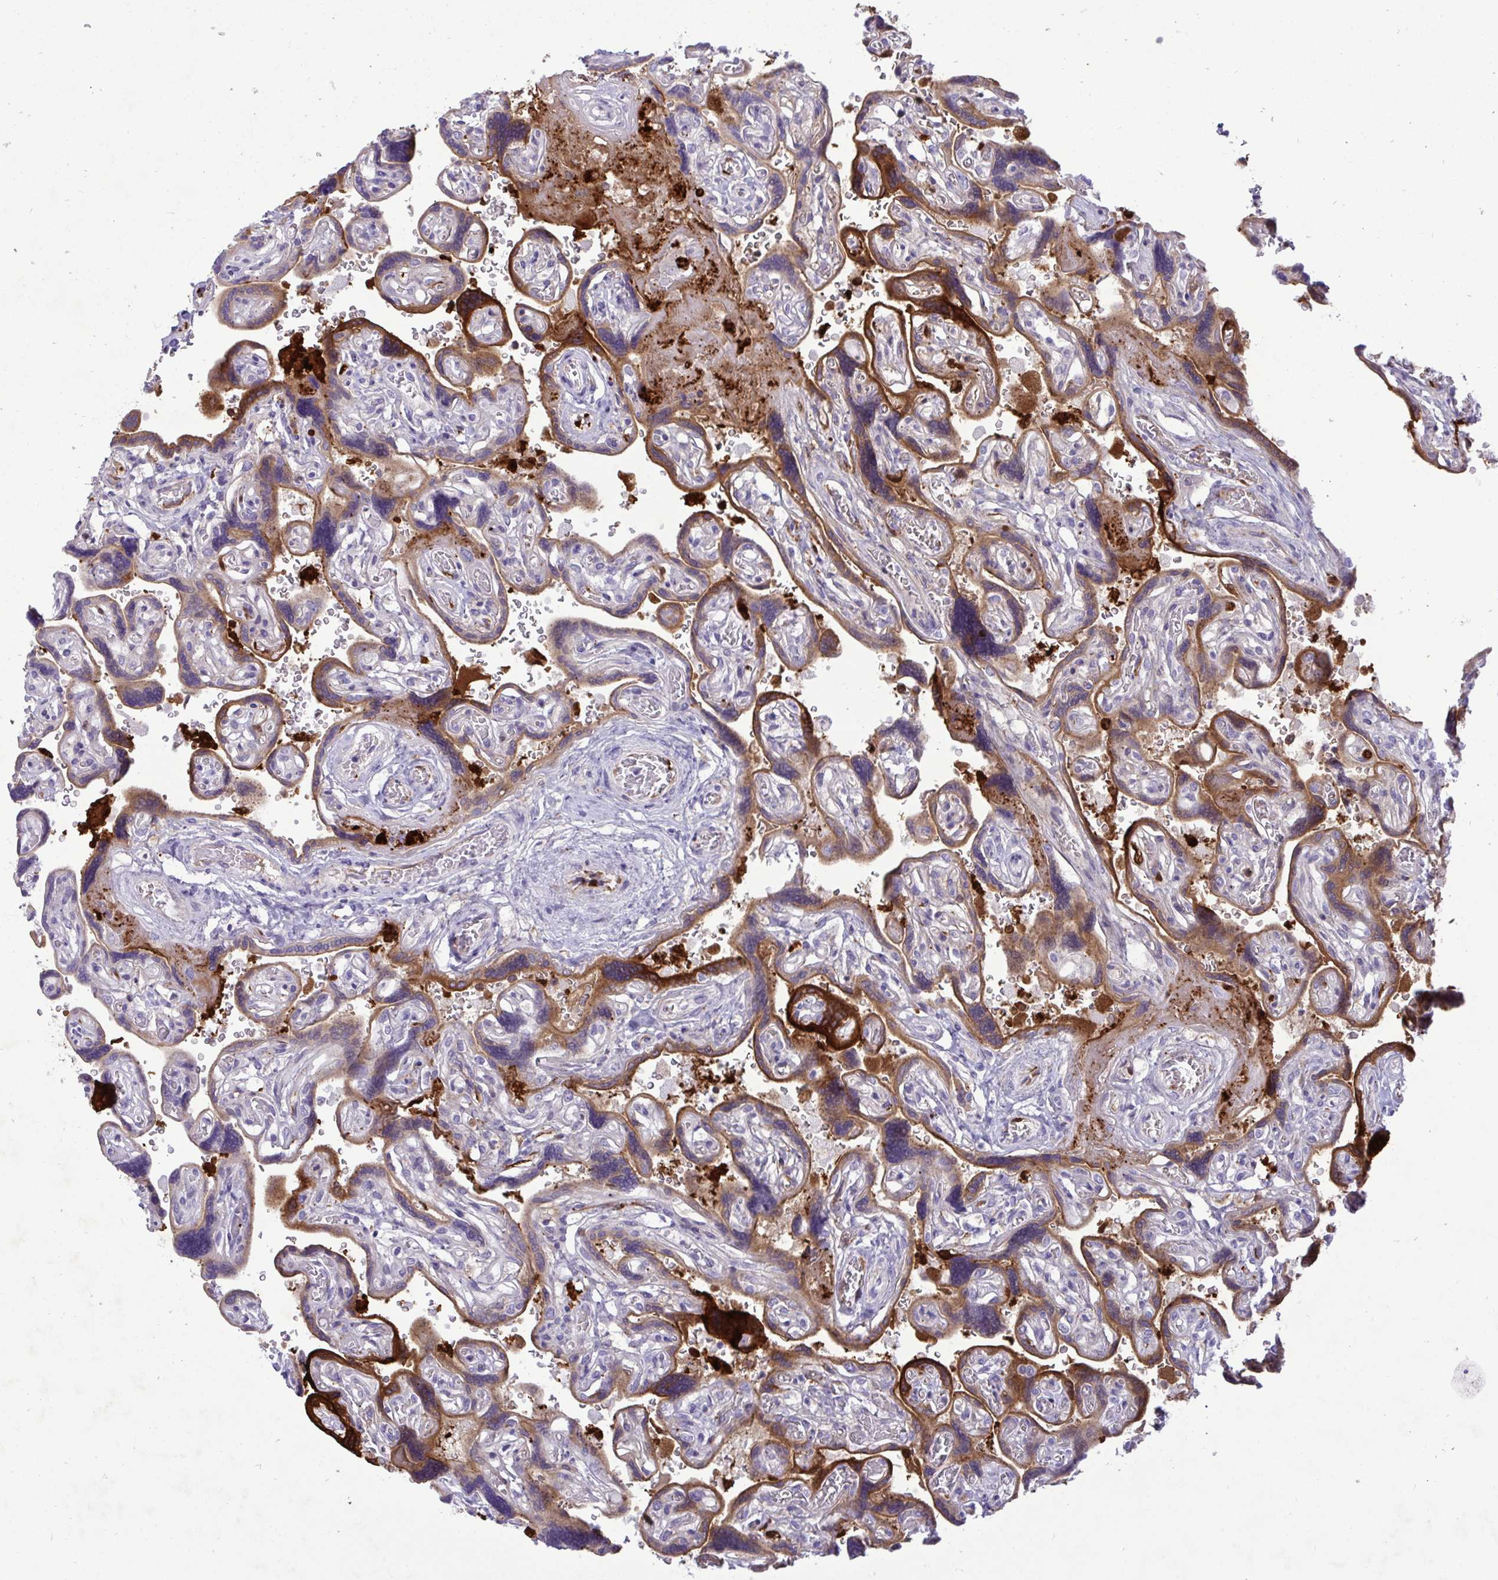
{"staining": {"intensity": "weak", "quantity": "<25%", "location": "cytoplasmic/membranous"}, "tissue": "placenta", "cell_type": "Decidual cells", "image_type": "normal", "snomed": [{"axis": "morphology", "description": "Normal tissue, NOS"}, {"axis": "topography", "description": "Placenta"}], "caption": "High magnification brightfield microscopy of unremarkable placenta stained with DAB (3,3'-diaminobenzidine) (brown) and counterstained with hematoxylin (blue): decidual cells show no significant expression.", "gene": "F2", "patient": {"sex": "female", "age": 32}}